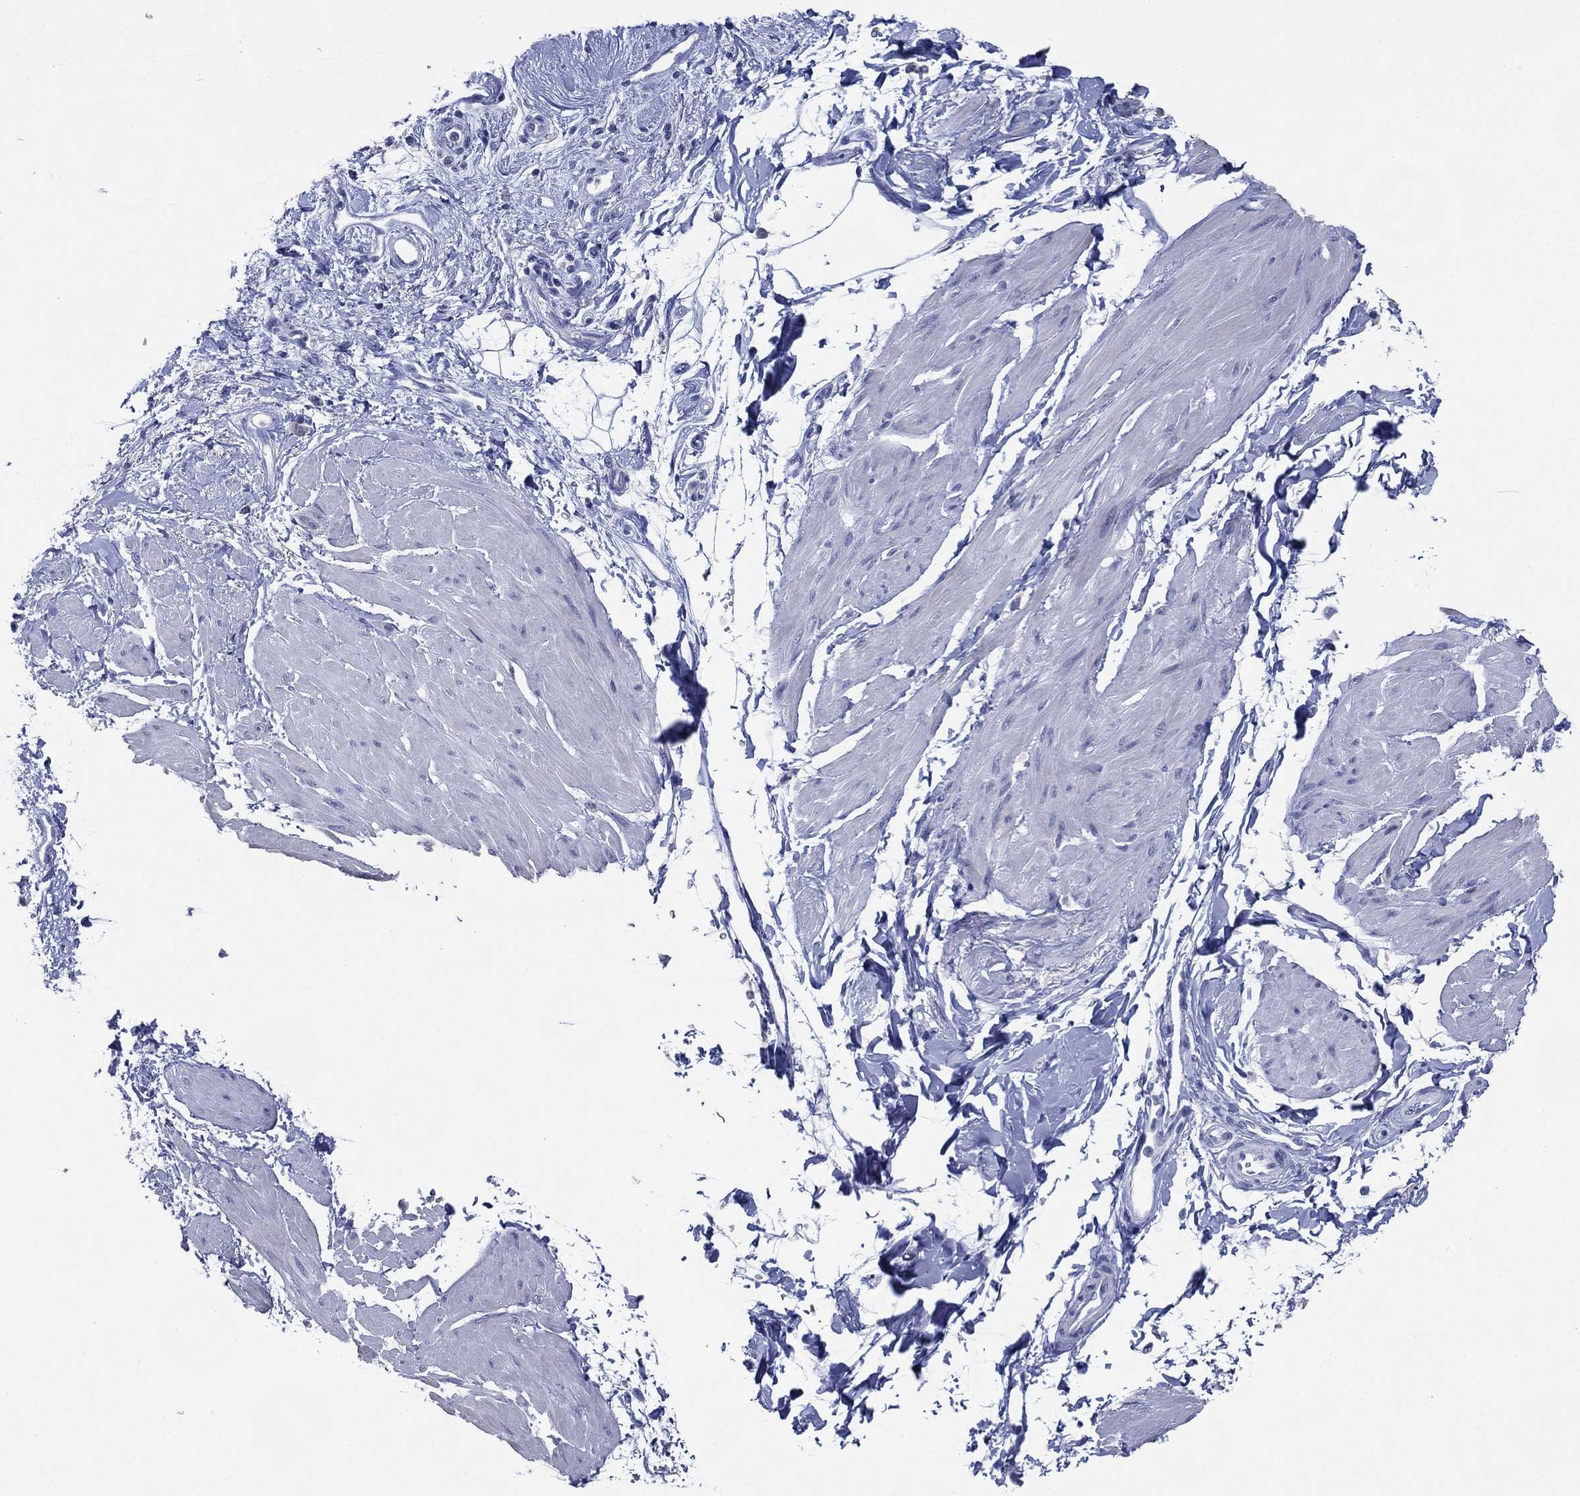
{"staining": {"intensity": "negative", "quantity": "none", "location": "none"}, "tissue": "smooth muscle", "cell_type": "Smooth muscle cells", "image_type": "normal", "snomed": [{"axis": "morphology", "description": "Normal tissue, NOS"}, {"axis": "topography", "description": "Adipose tissue"}, {"axis": "topography", "description": "Smooth muscle"}, {"axis": "topography", "description": "Peripheral nerve tissue"}], "caption": "The micrograph shows no significant staining in smooth muscle cells of smooth muscle.", "gene": "TMEM247", "patient": {"sex": "male", "age": 83}}